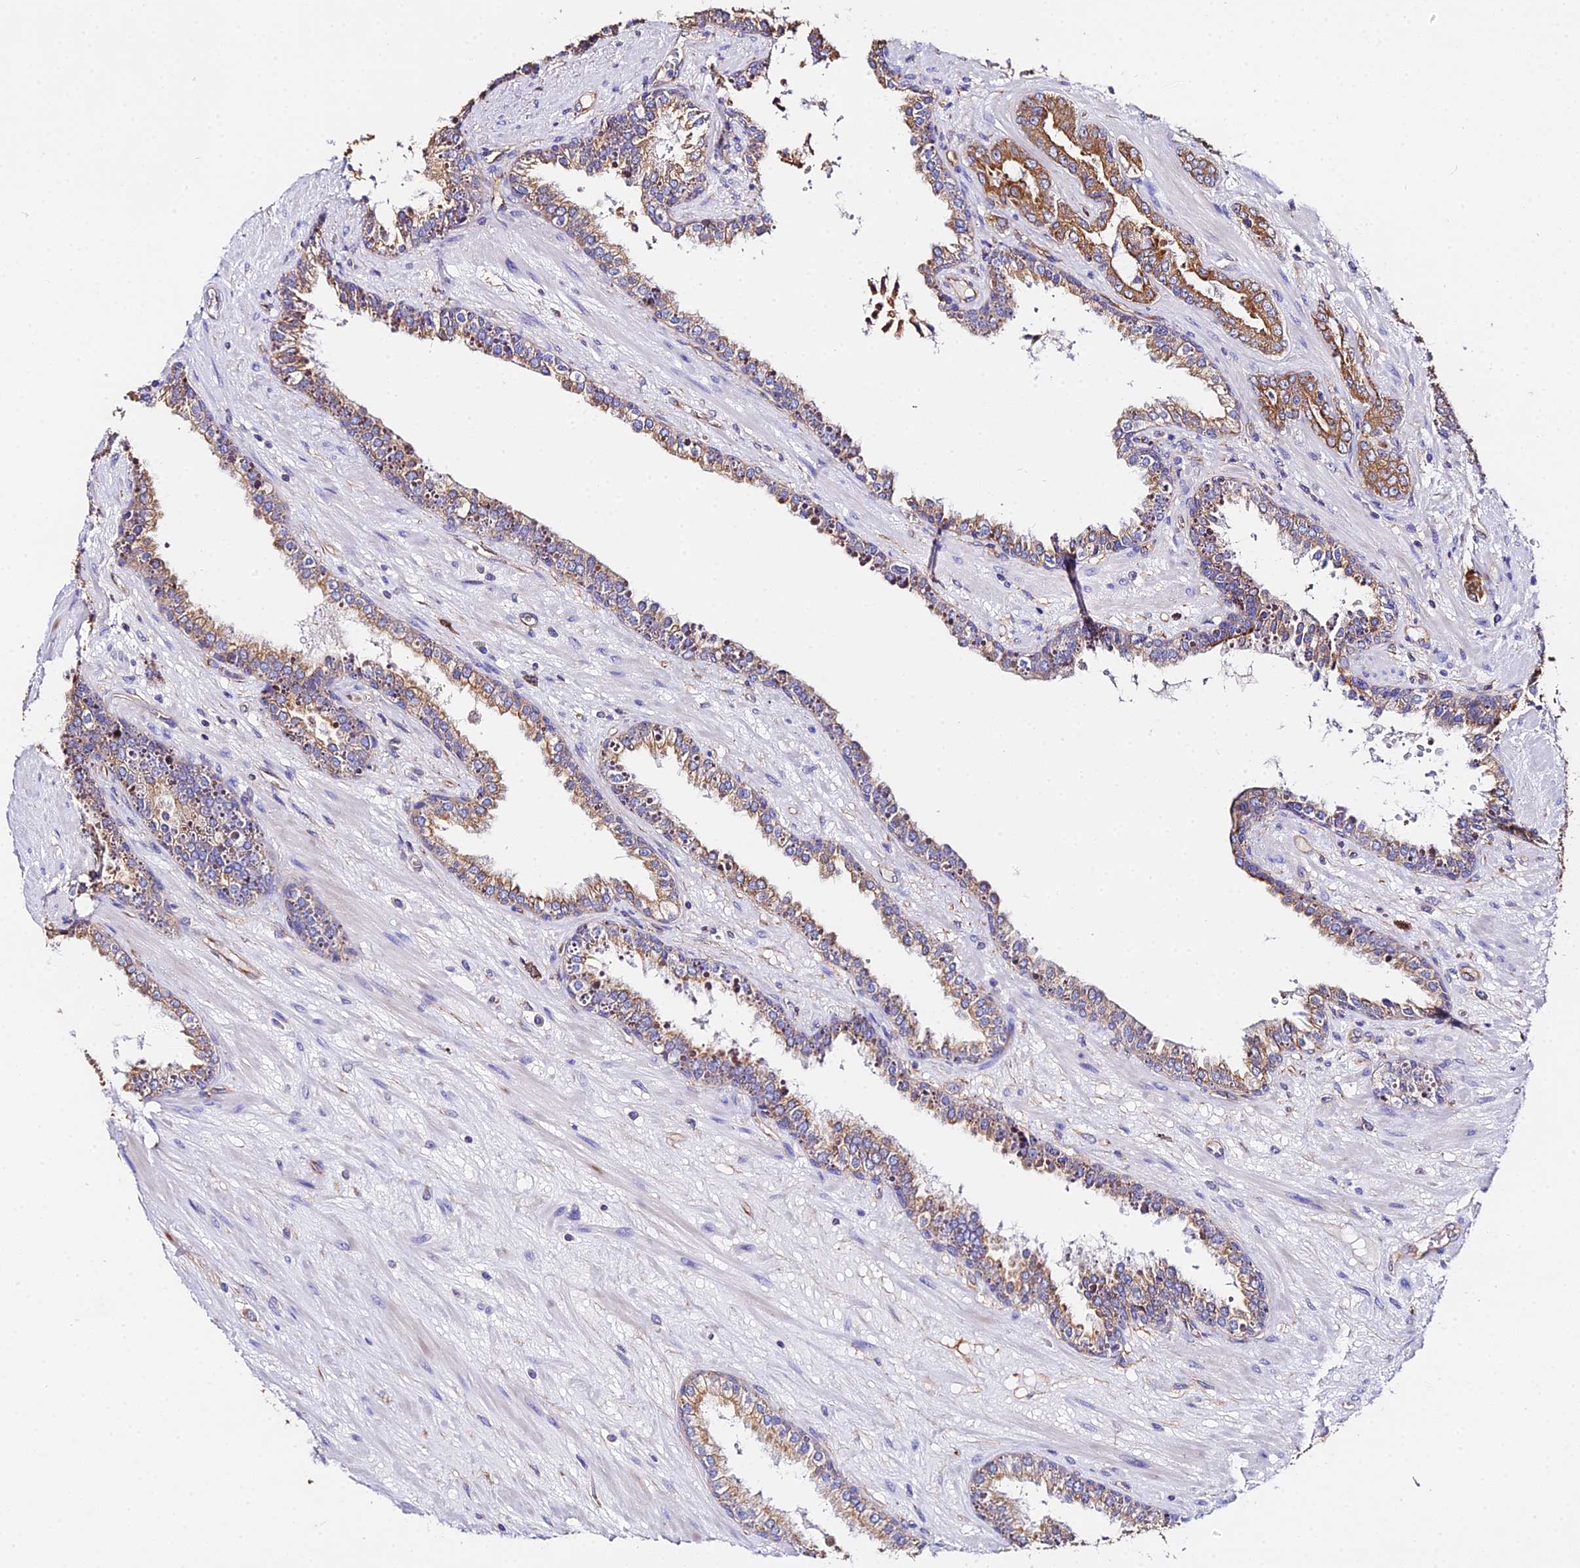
{"staining": {"intensity": "moderate", "quantity": ">75%", "location": "cytoplasmic/membranous"}, "tissue": "prostate cancer", "cell_type": "Tumor cells", "image_type": "cancer", "snomed": [{"axis": "morphology", "description": "Adenocarcinoma, High grade"}, {"axis": "topography", "description": "Prostate"}], "caption": "This image exhibits high-grade adenocarcinoma (prostate) stained with immunohistochemistry (IHC) to label a protein in brown. The cytoplasmic/membranous of tumor cells show moderate positivity for the protein. Nuclei are counter-stained blue.", "gene": "DAW1", "patient": {"sex": "male", "age": 71}}